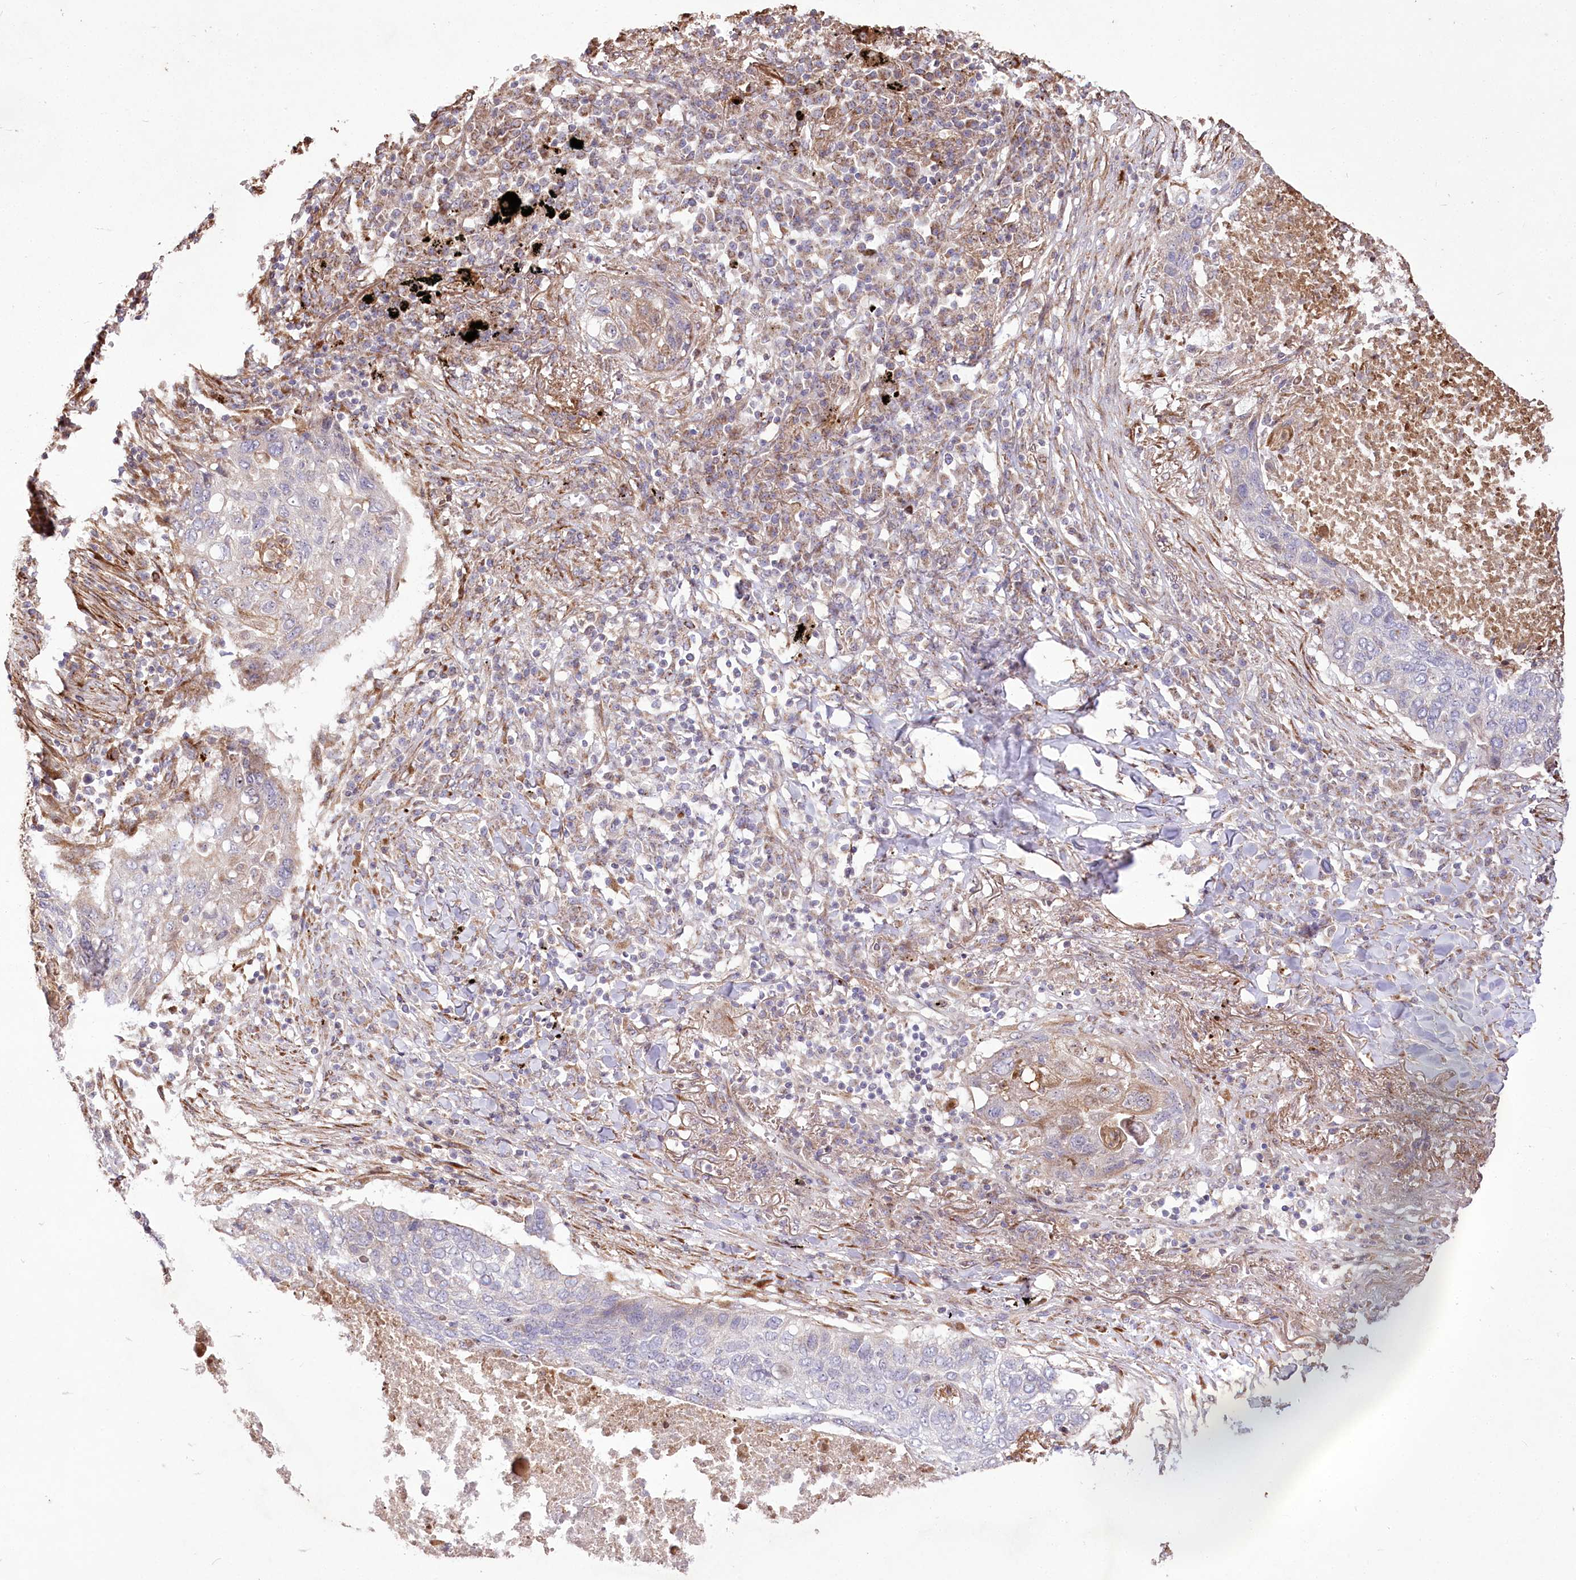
{"staining": {"intensity": "negative", "quantity": "none", "location": "none"}, "tissue": "lung cancer", "cell_type": "Tumor cells", "image_type": "cancer", "snomed": [{"axis": "morphology", "description": "Squamous cell carcinoma, NOS"}, {"axis": "topography", "description": "Lung"}], "caption": "High magnification brightfield microscopy of lung cancer (squamous cell carcinoma) stained with DAB (3,3'-diaminobenzidine) (brown) and counterstained with hematoxylin (blue): tumor cells show no significant expression.", "gene": "RNF24", "patient": {"sex": "female", "age": 63}}